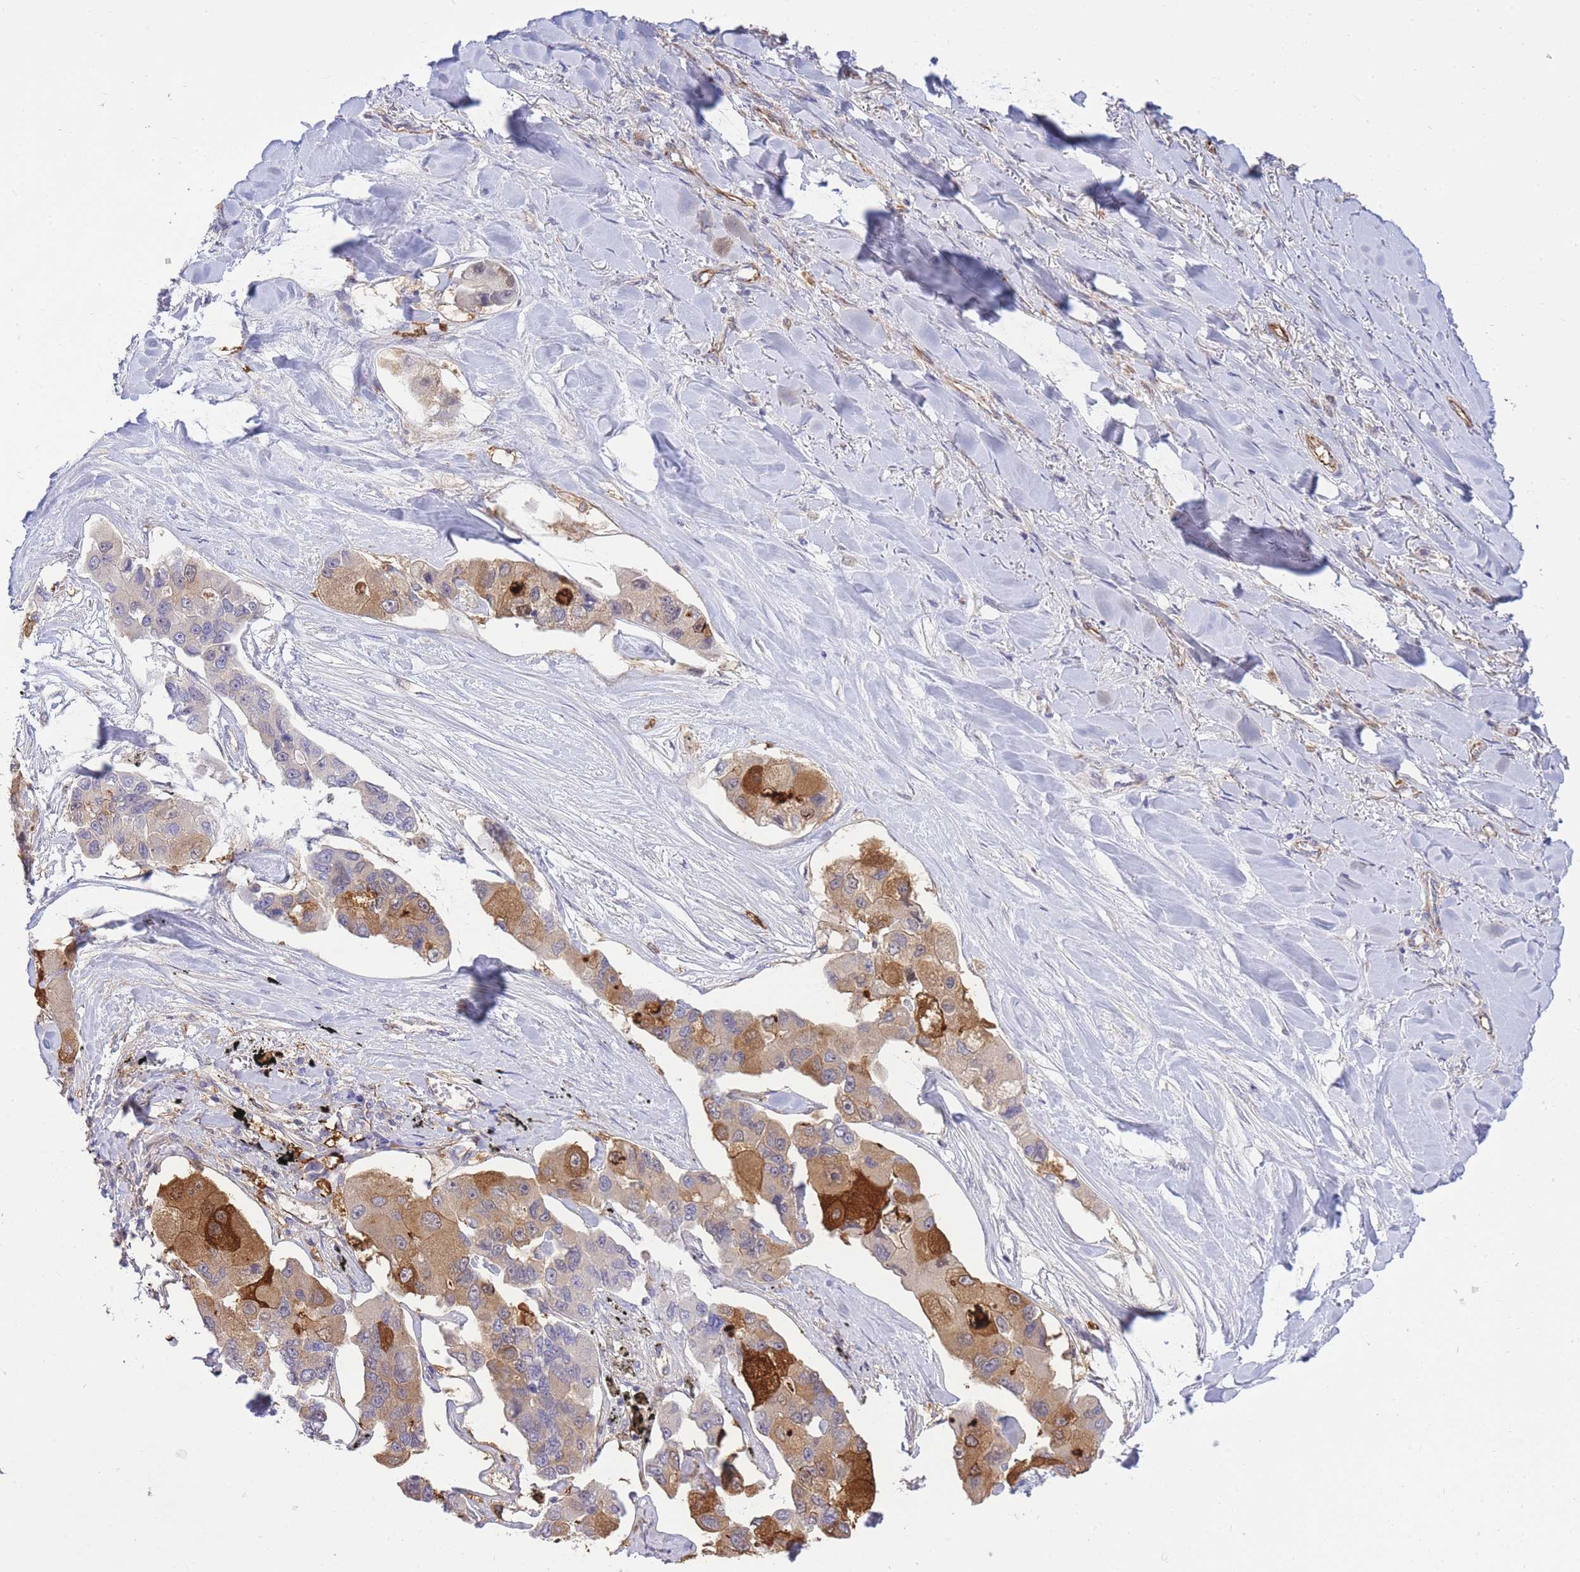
{"staining": {"intensity": "strong", "quantity": "25%-75%", "location": "cytoplasmic/membranous"}, "tissue": "lung cancer", "cell_type": "Tumor cells", "image_type": "cancer", "snomed": [{"axis": "morphology", "description": "Adenocarcinoma, NOS"}, {"axis": "topography", "description": "Lung"}], "caption": "IHC staining of lung cancer, which reveals high levels of strong cytoplasmic/membranous expression in approximately 25%-75% of tumor cells indicating strong cytoplasmic/membranous protein staining. The staining was performed using DAB (3,3'-diaminobenzidine) (brown) for protein detection and nuclei were counterstained in hematoxylin (blue).", "gene": "ECPAS", "patient": {"sex": "female", "age": 54}}